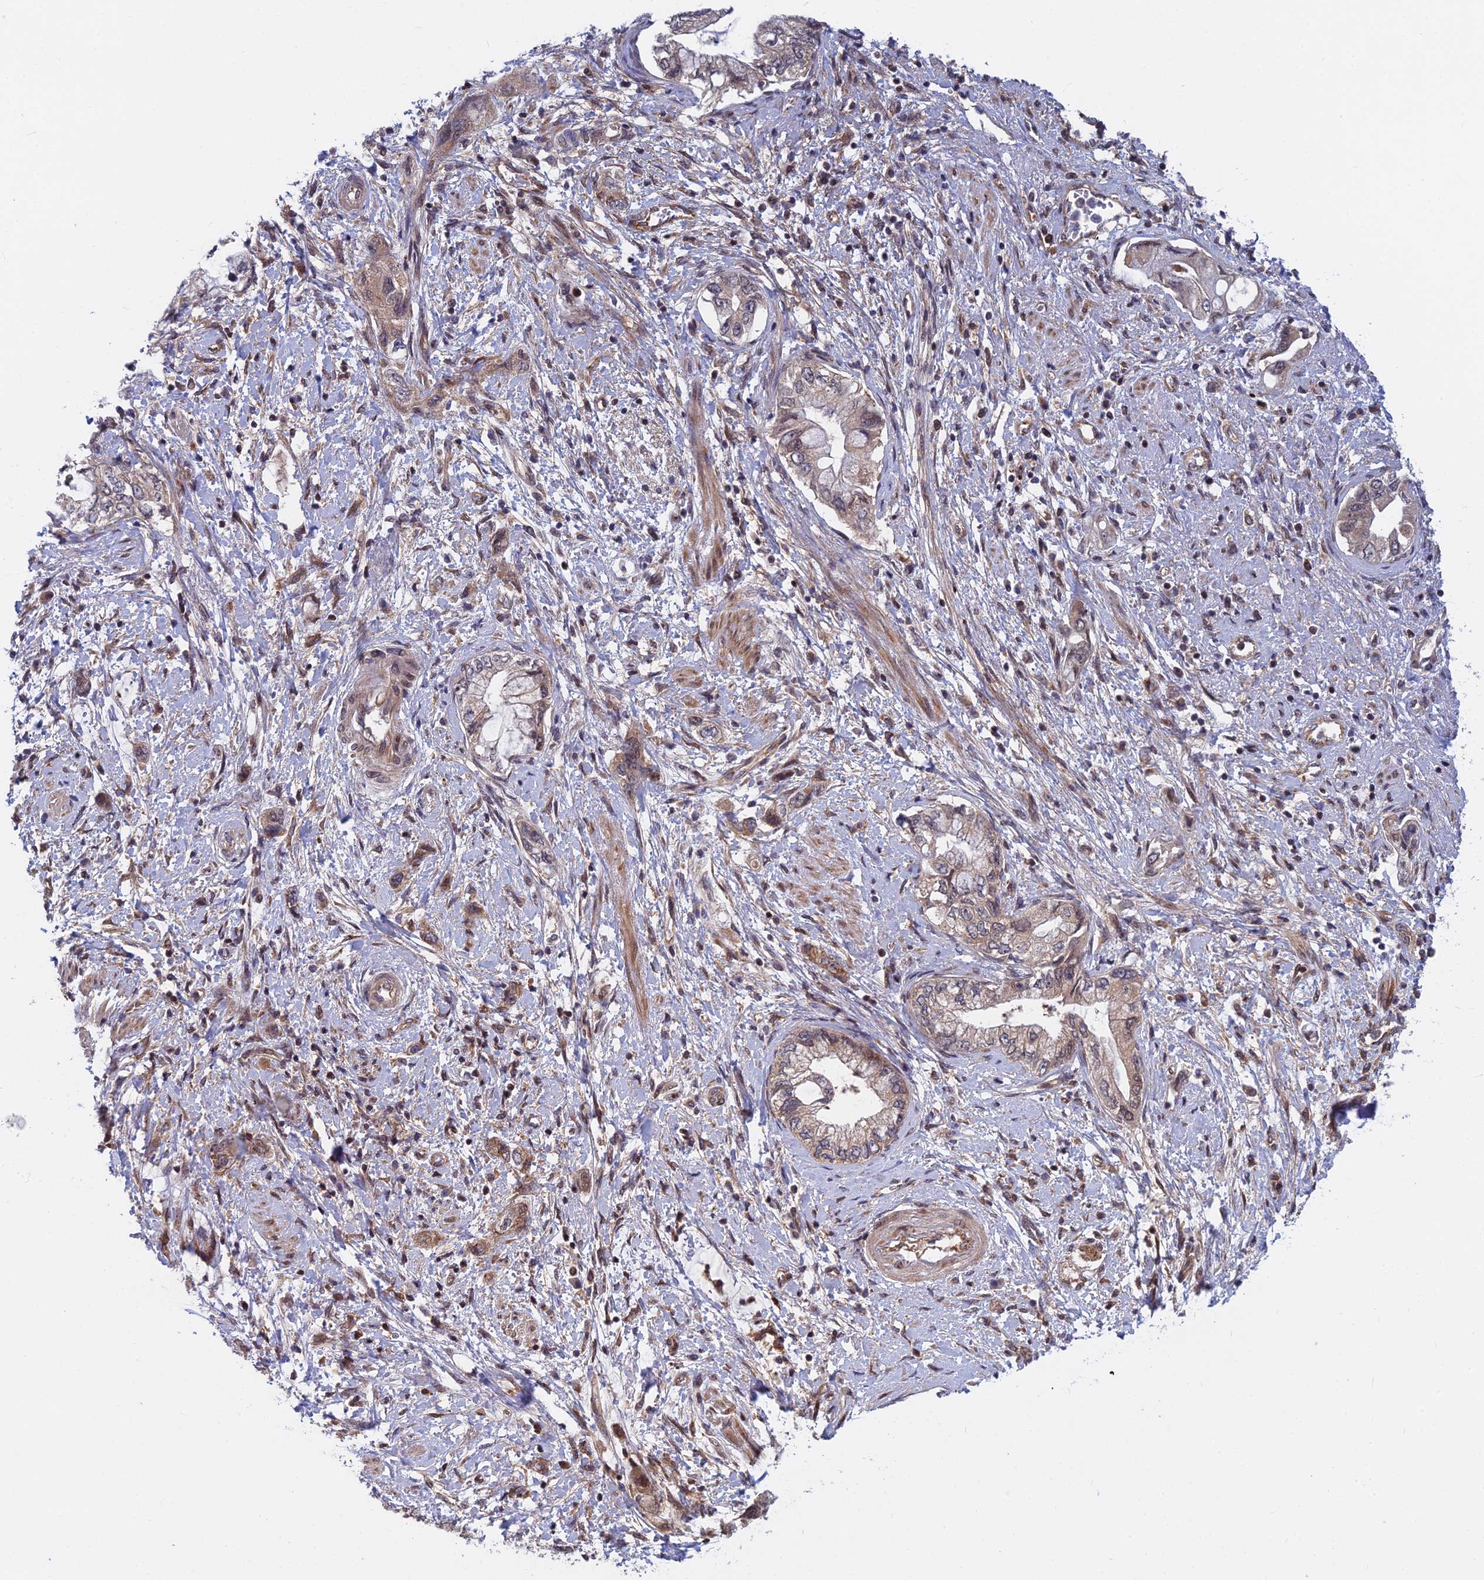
{"staining": {"intensity": "weak", "quantity": "25%-75%", "location": "cytoplasmic/membranous"}, "tissue": "pancreatic cancer", "cell_type": "Tumor cells", "image_type": "cancer", "snomed": [{"axis": "morphology", "description": "Adenocarcinoma, NOS"}, {"axis": "topography", "description": "Pancreas"}], "caption": "The immunohistochemical stain shows weak cytoplasmic/membranous expression in tumor cells of pancreatic cancer (adenocarcinoma) tissue. The protein of interest is stained brown, and the nuclei are stained in blue (DAB (3,3'-diaminobenzidine) IHC with brightfield microscopy, high magnification).", "gene": "COMMD2", "patient": {"sex": "female", "age": 73}}